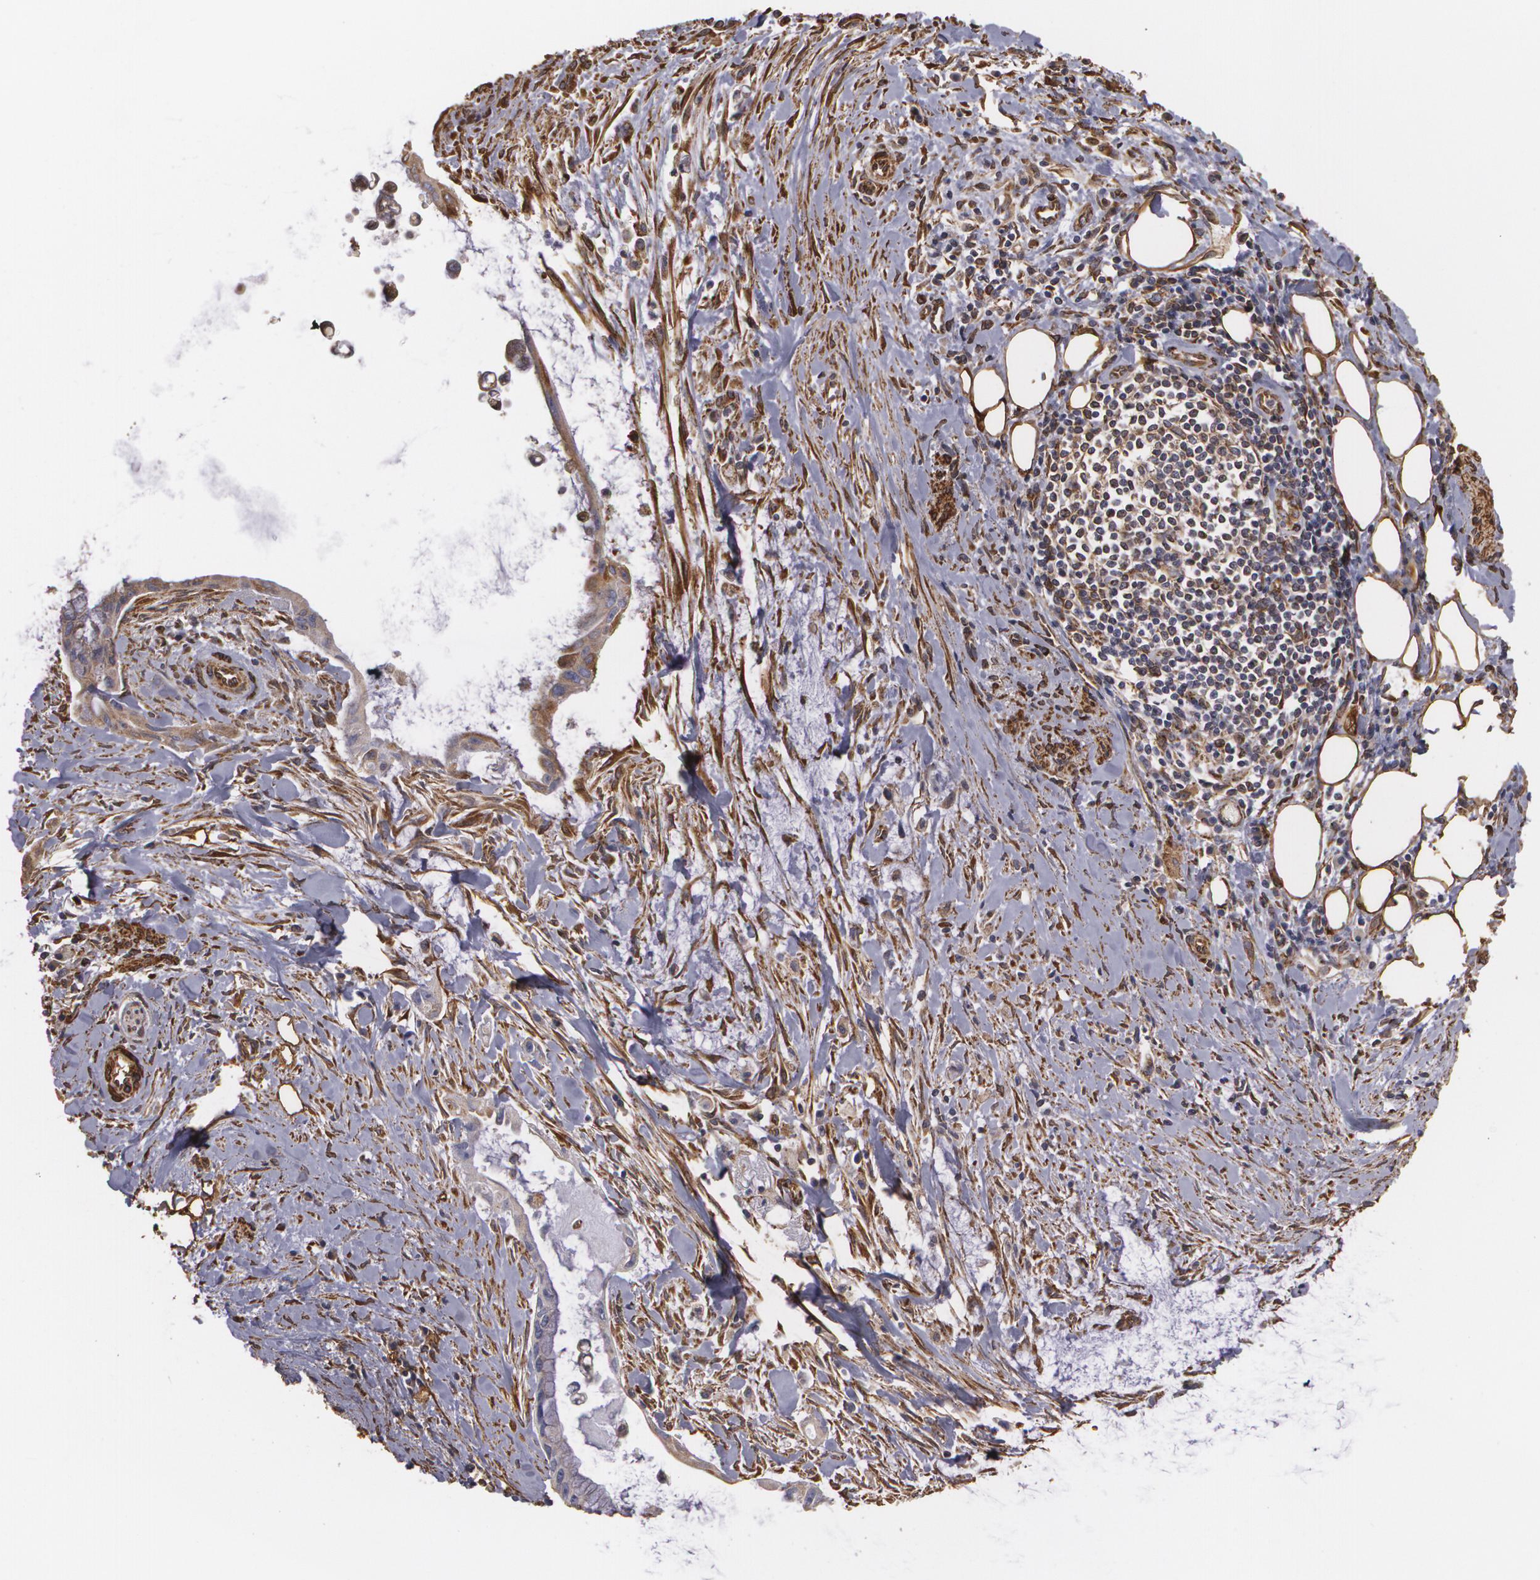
{"staining": {"intensity": "moderate", "quantity": "25%-75%", "location": "cytoplasmic/membranous"}, "tissue": "pancreatic cancer", "cell_type": "Tumor cells", "image_type": "cancer", "snomed": [{"axis": "morphology", "description": "Adenocarcinoma, NOS"}, {"axis": "topography", "description": "Pancreas"}], "caption": "A medium amount of moderate cytoplasmic/membranous expression is present in approximately 25%-75% of tumor cells in pancreatic adenocarcinoma tissue.", "gene": "CYB5R3", "patient": {"sex": "male", "age": 59}}